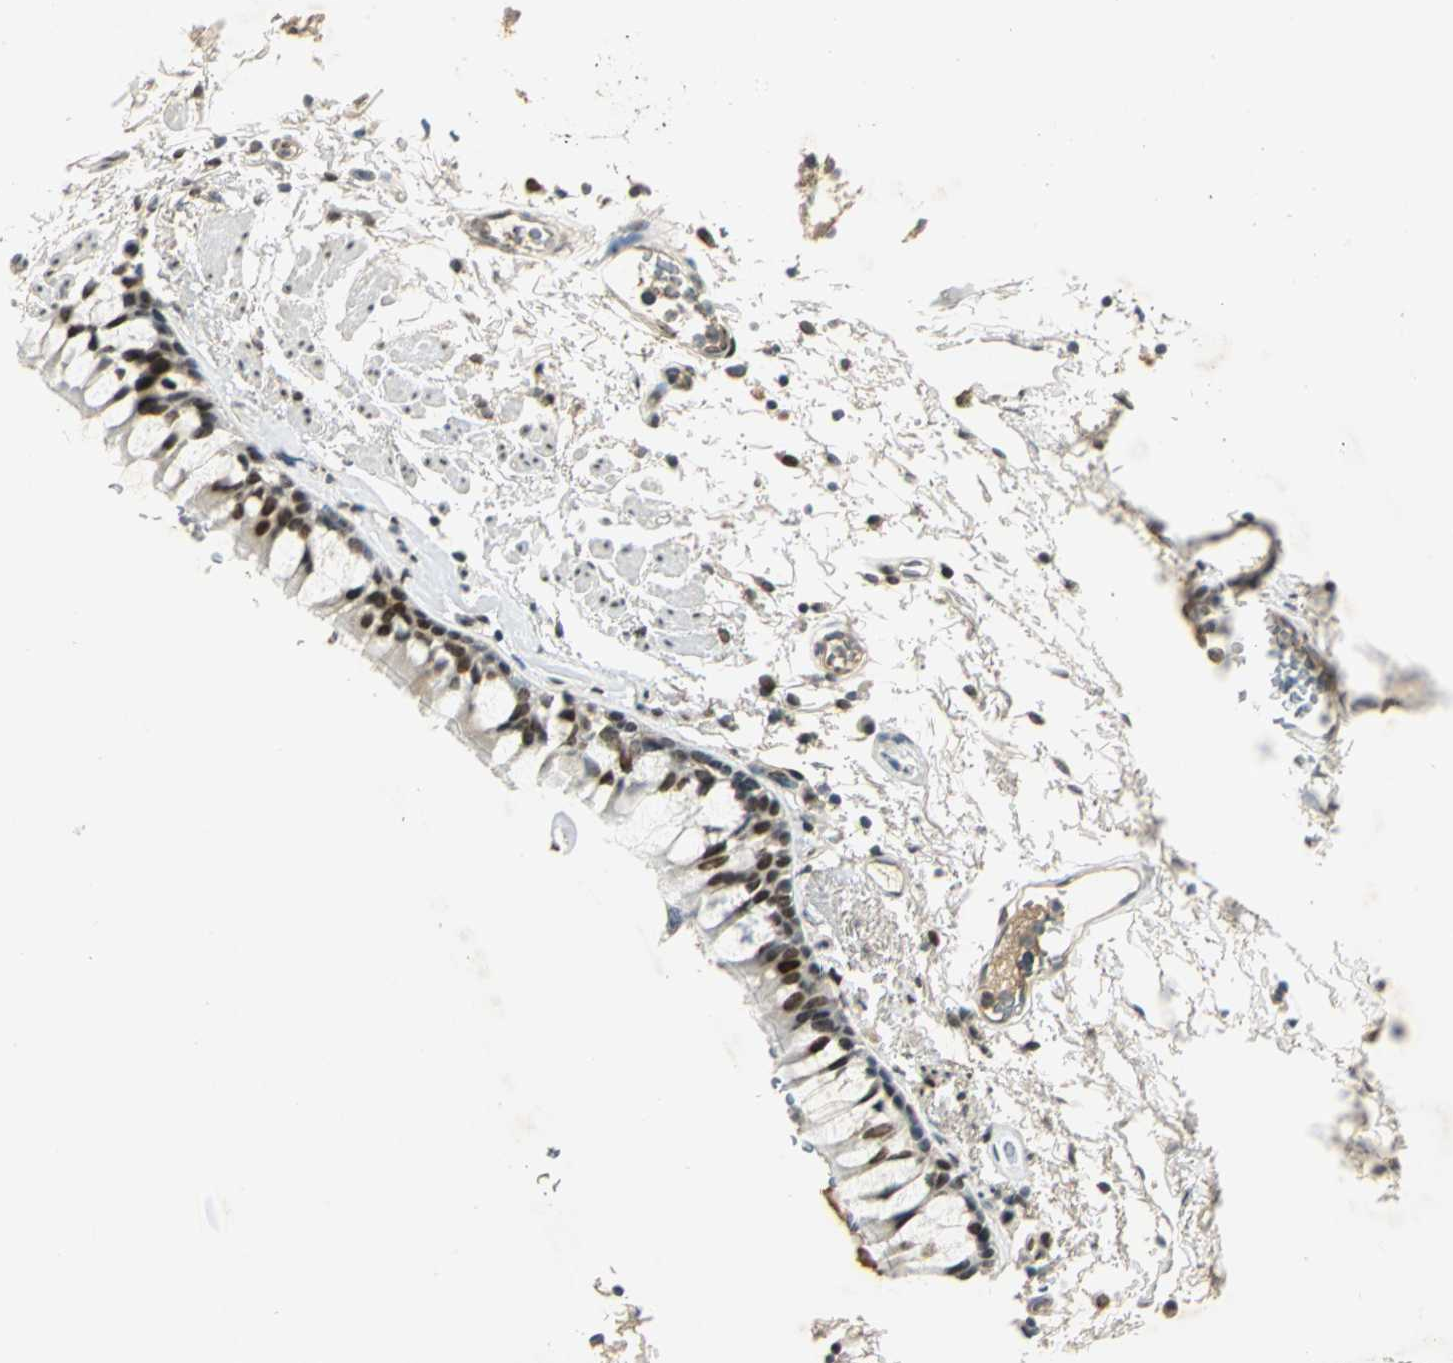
{"staining": {"intensity": "strong", "quantity": ">75%", "location": "nuclear"}, "tissue": "bronchus", "cell_type": "Respiratory epithelial cells", "image_type": "normal", "snomed": [{"axis": "morphology", "description": "Normal tissue, NOS"}, {"axis": "topography", "description": "Bronchus"}], "caption": "Normal bronchus was stained to show a protein in brown. There is high levels of strong nuclear staining in about >75% of respiratory epithelial cells.", "gene": "AK6", "patient": {"sex": "female", "age": 73}}